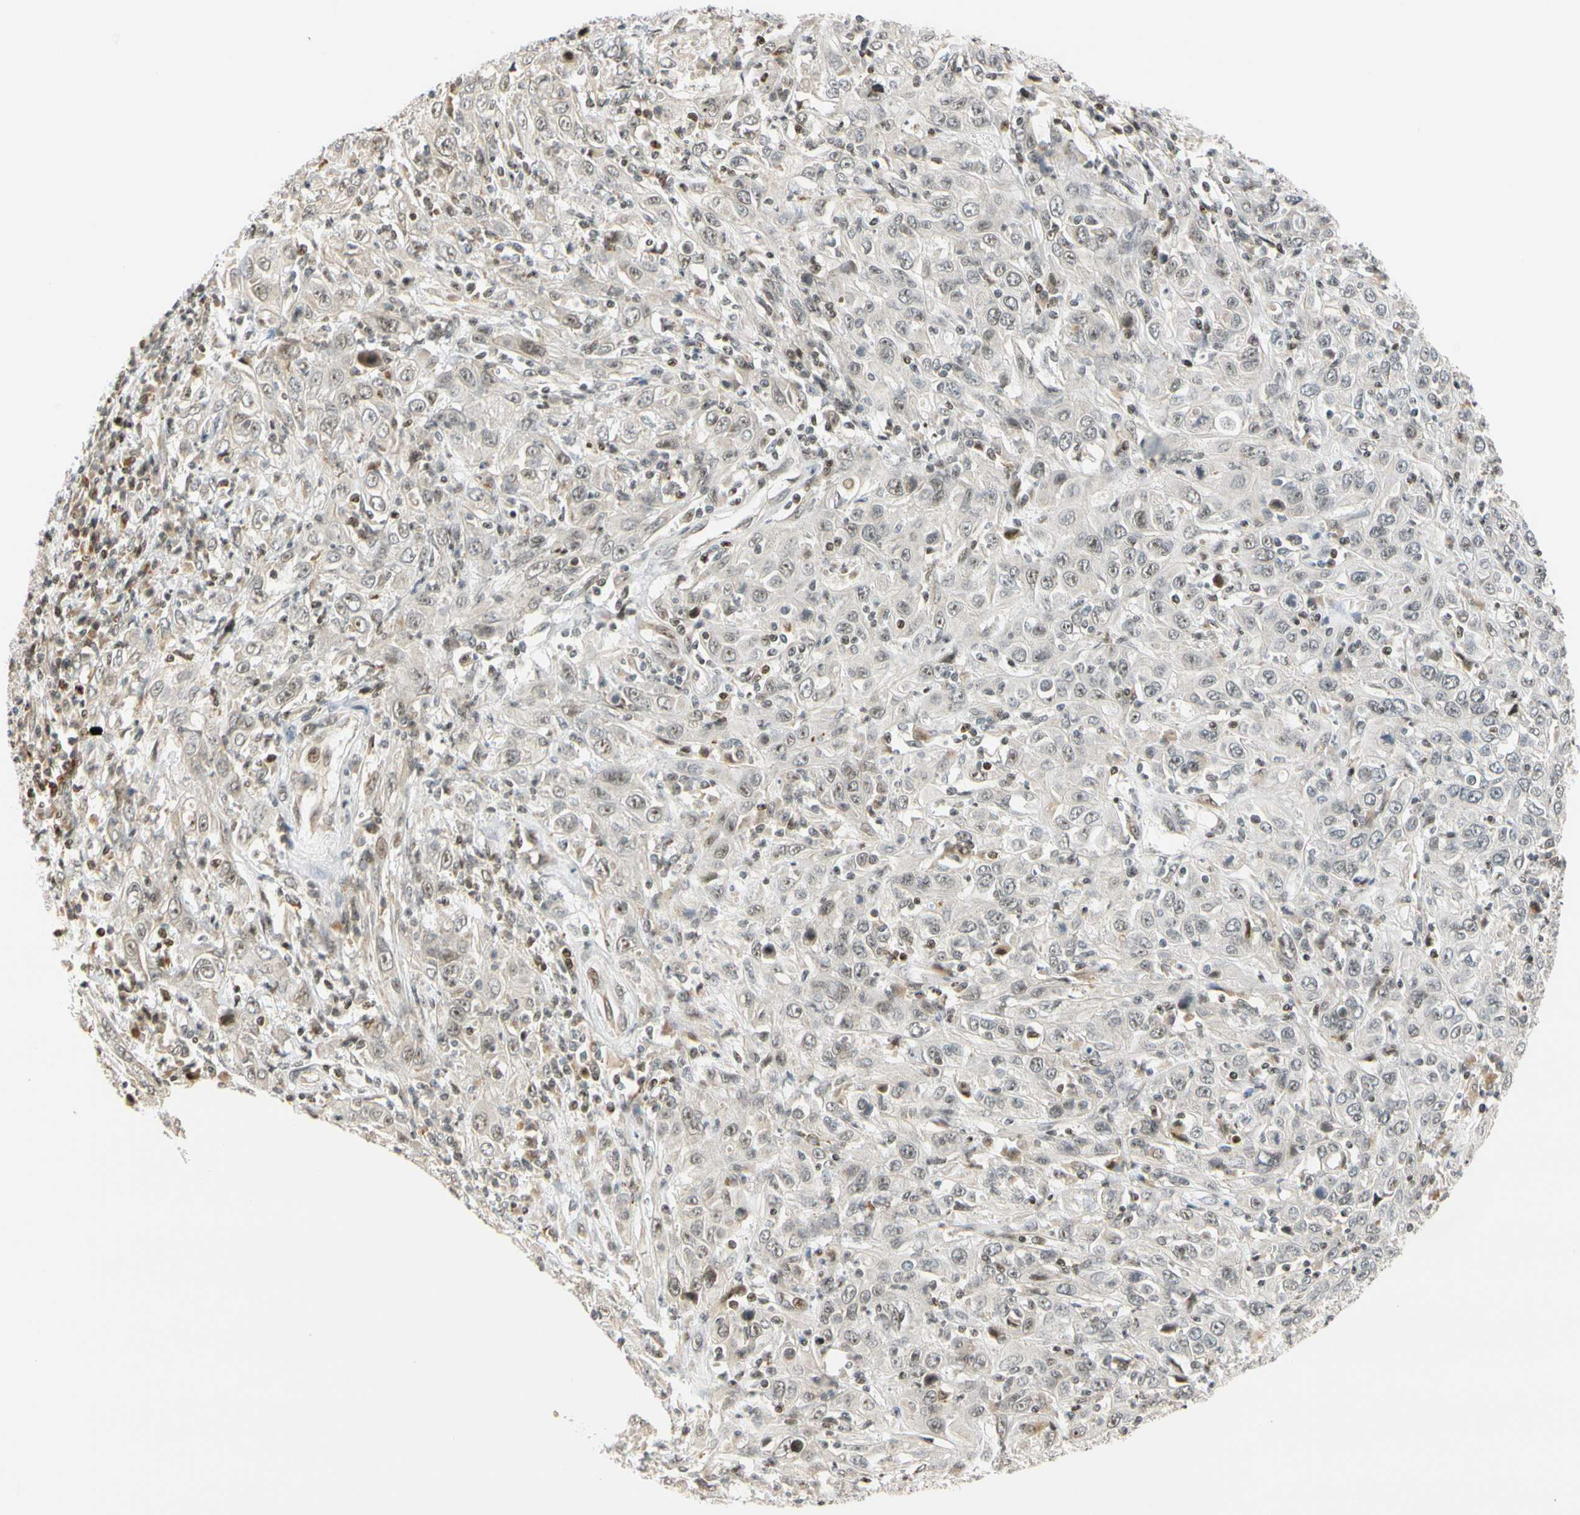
{"staining": {"intensity": "weak", "quantity": "25%-75%", "location": "nuclear"}, "tissue": "cervical cancer", "cell_type": "Tumor cells", "image_type": "cancer", "snomed": [{"axis": "morphology", "description": "Squamous cell carcinoma, NOS"}, {"axis": "topography", "description": "Cervix"}], "caption": "Brown immunohistochemical staining in squamous cell carcinoma (cervical) reveals weak nuclear positivity in about 25%-75% of tumor cells.", "gene": "CDK7", "patient": {"sex": "female", "age": 46}}